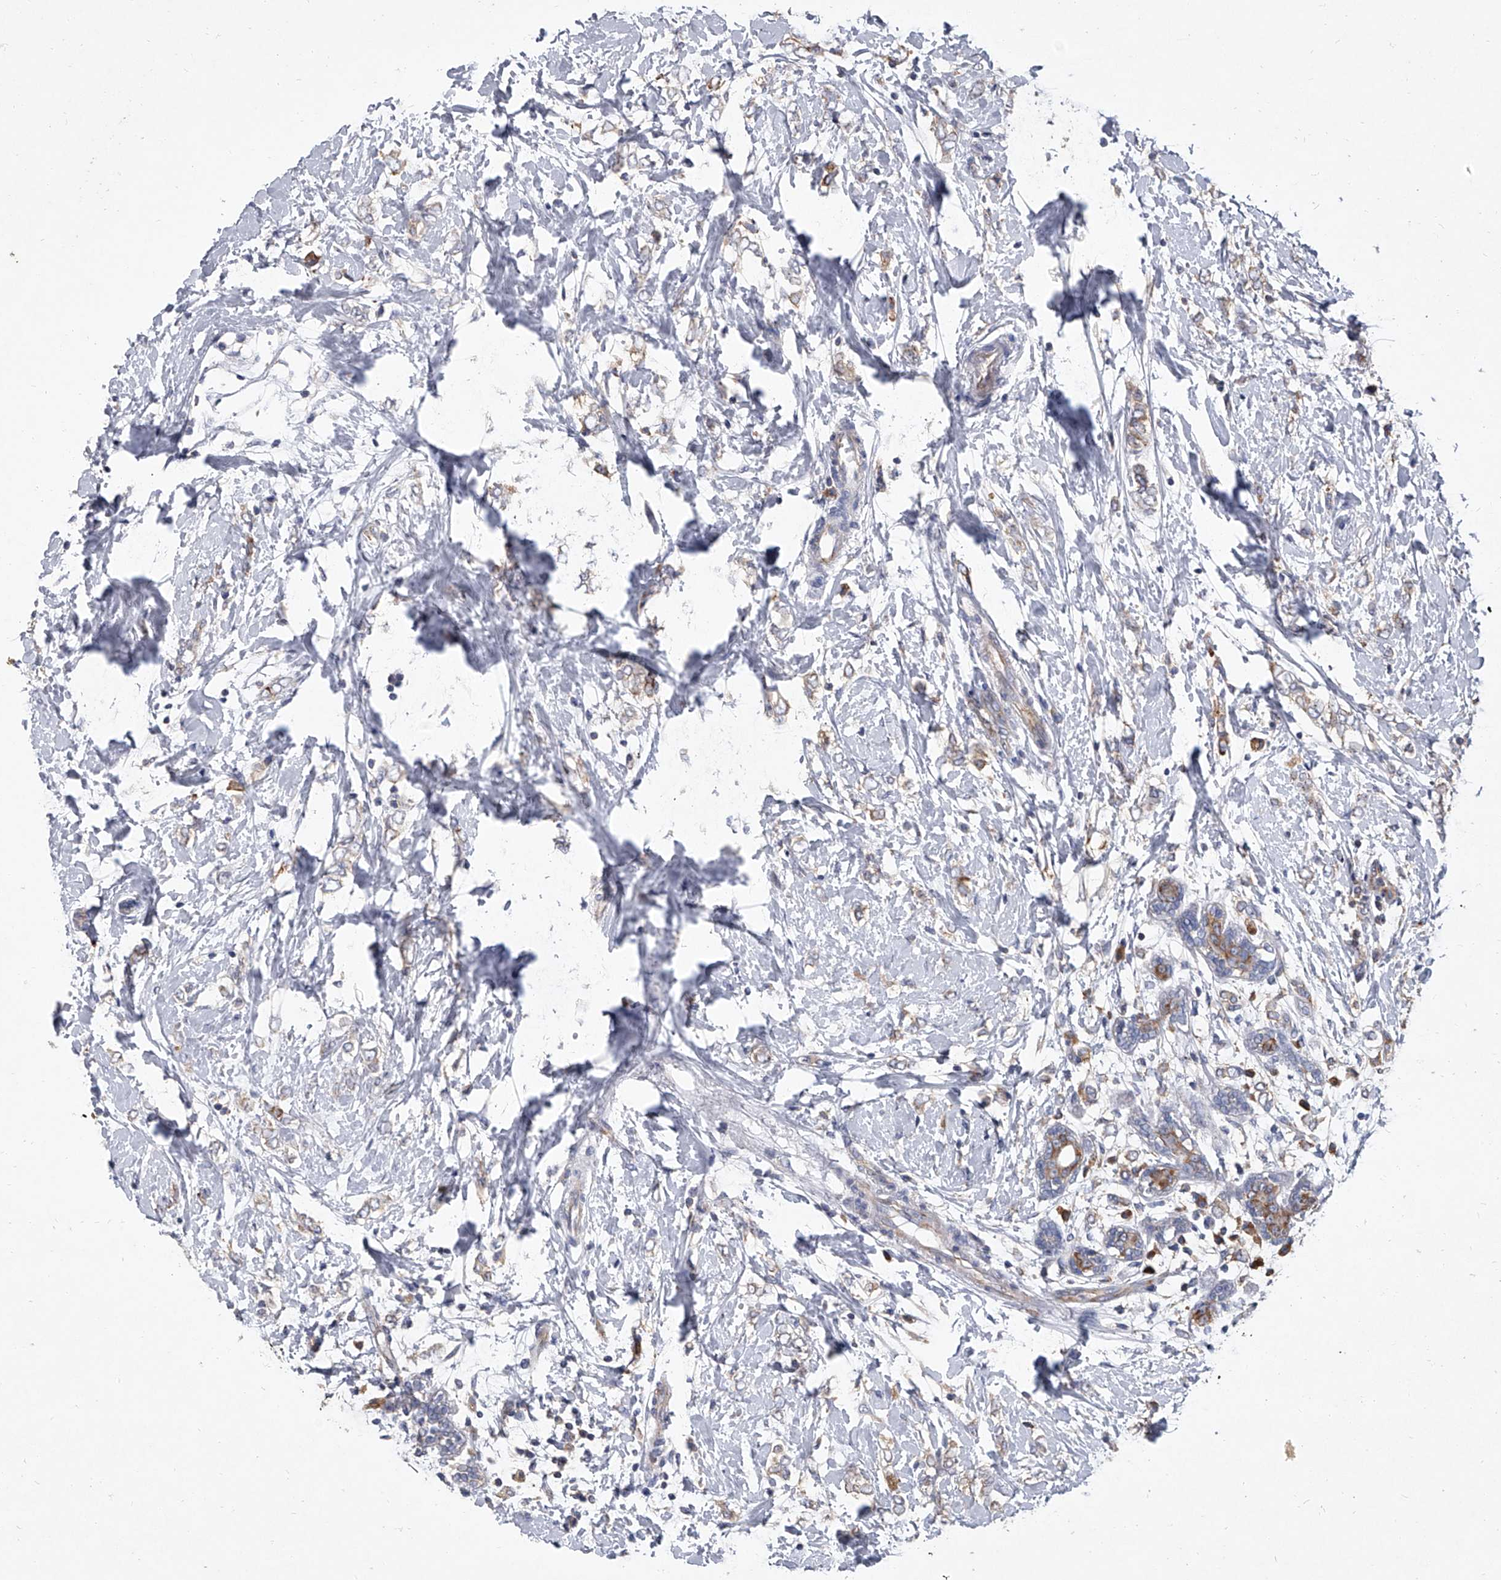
{"staining": {"intensity": "moderate", "quantity": ">75%", "location": "cytoplasmic/membranous"}, "tissue": "breast cancer", "cell_type": "Tumor cells", "image_type": "cancer", "snomed": [{"axis": "morphology", "description": "Normal tissue, NOS"}, {"axis": "morphology", "description": "Lobular carcinoma"}, {"axis": "topography", "description": "Breast"}], "caption": "Human breast cancer (lobular carcinoma) stained for a protein (brown) reveals moderate cytoplasmic/membranous positive staining in approximately >75% of tumor cells.", "gene": "EIF2S2", "patient": {"sex": "female", "age": 47}}